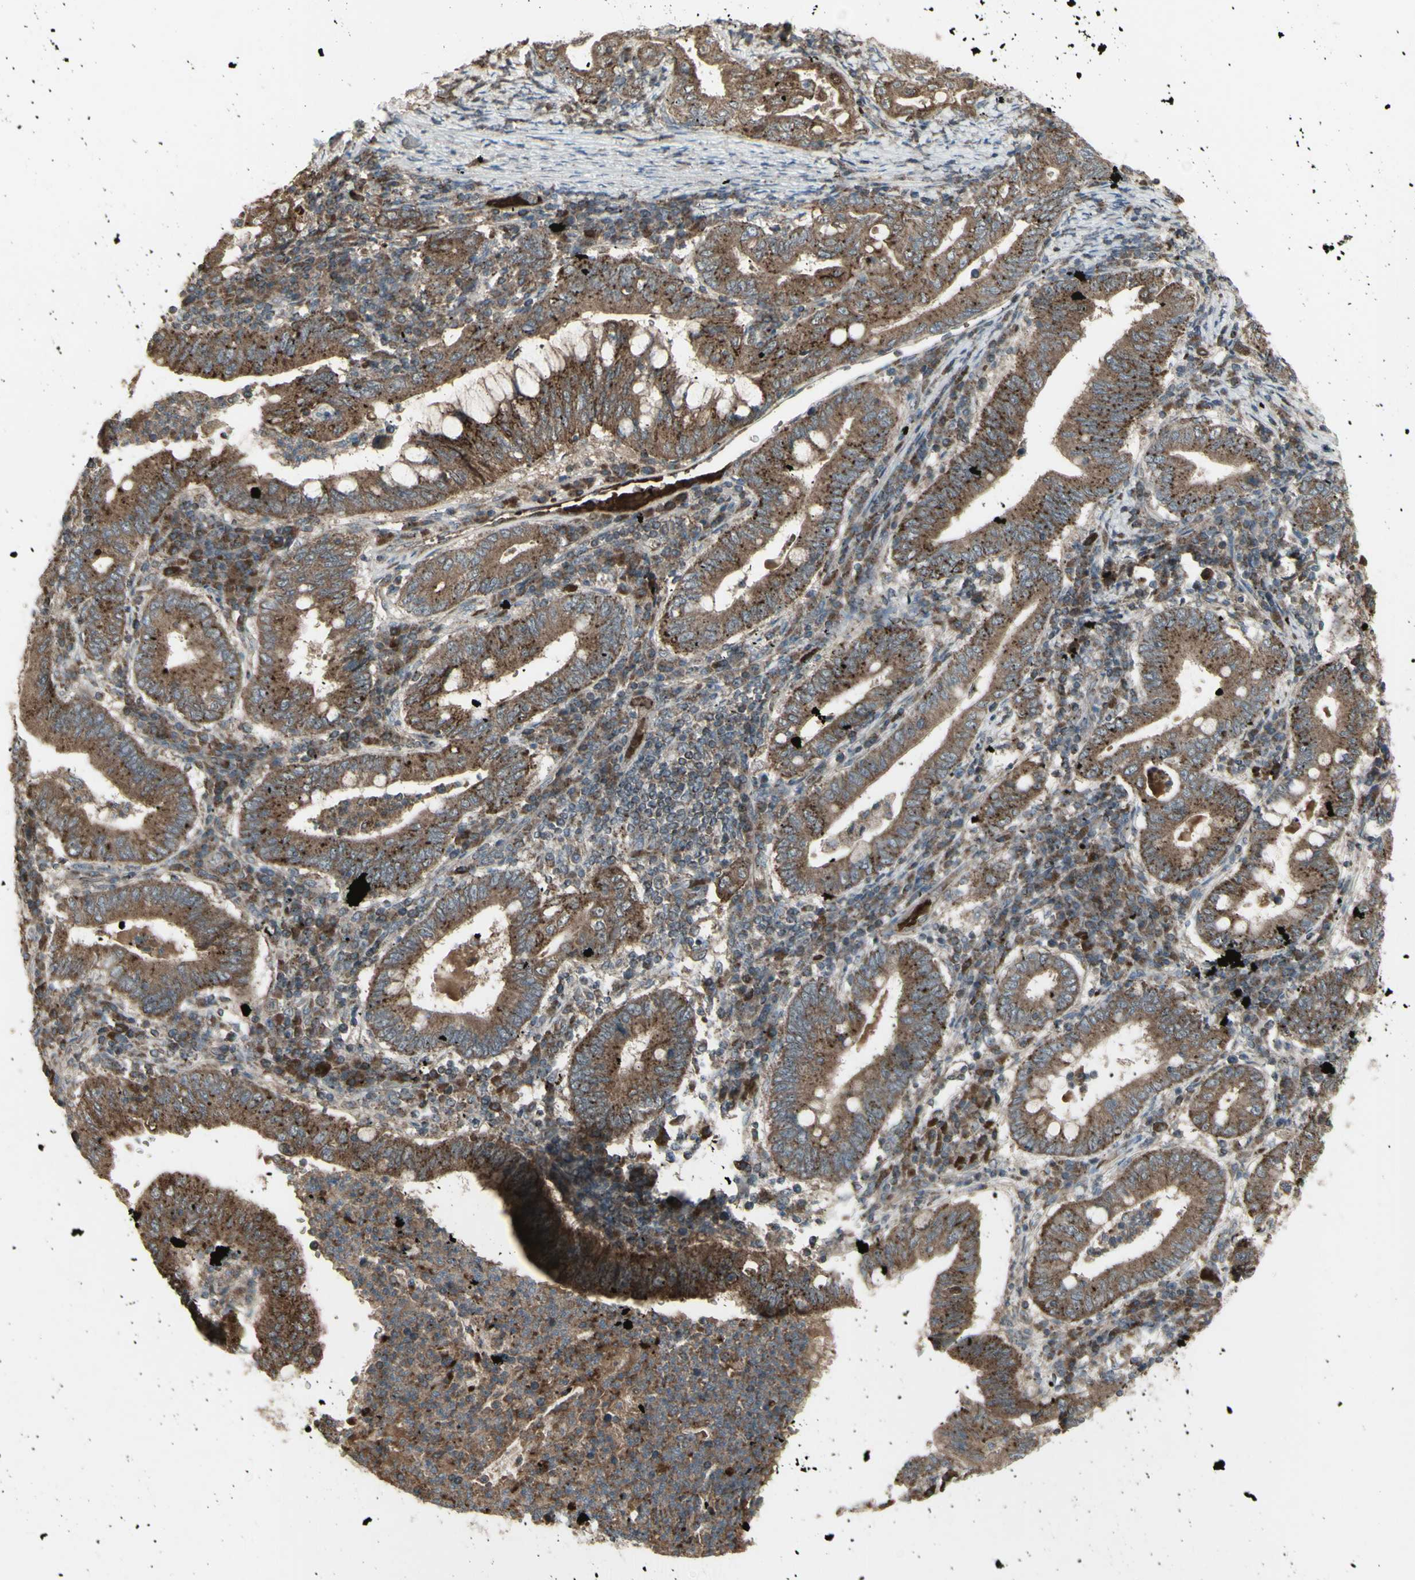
{"staining": {"intensity": "moderate", "quantity": ">75%", "location": "cytoplasmic/membranous"}, "tissue": "stomach cancer", "cell_type": "Tumor cells", "image_type": "cancer", "snomed": [{"axis": "morphology", "description": "Normal tissue, NOS"}, {"axis": "morphology", "description": "Adenocarcinoma, NOS"}, {"axis": "topography", "description": "Esophagus"}, {"axis": "topography", "description": "Stomach, upper"}, {"axis": "topography", "description": "Peripheral nerve tissue"}], "caption": "Tumor cells show moderate cytoplasmic/membranous expression in about >75% of cells in stomach cancer (adenocarcinoma). (Brightfield microscopy of DAB IHC at high magnification).", "gene": "SHC1", "patient": {"sex": "male", "age": 62}}